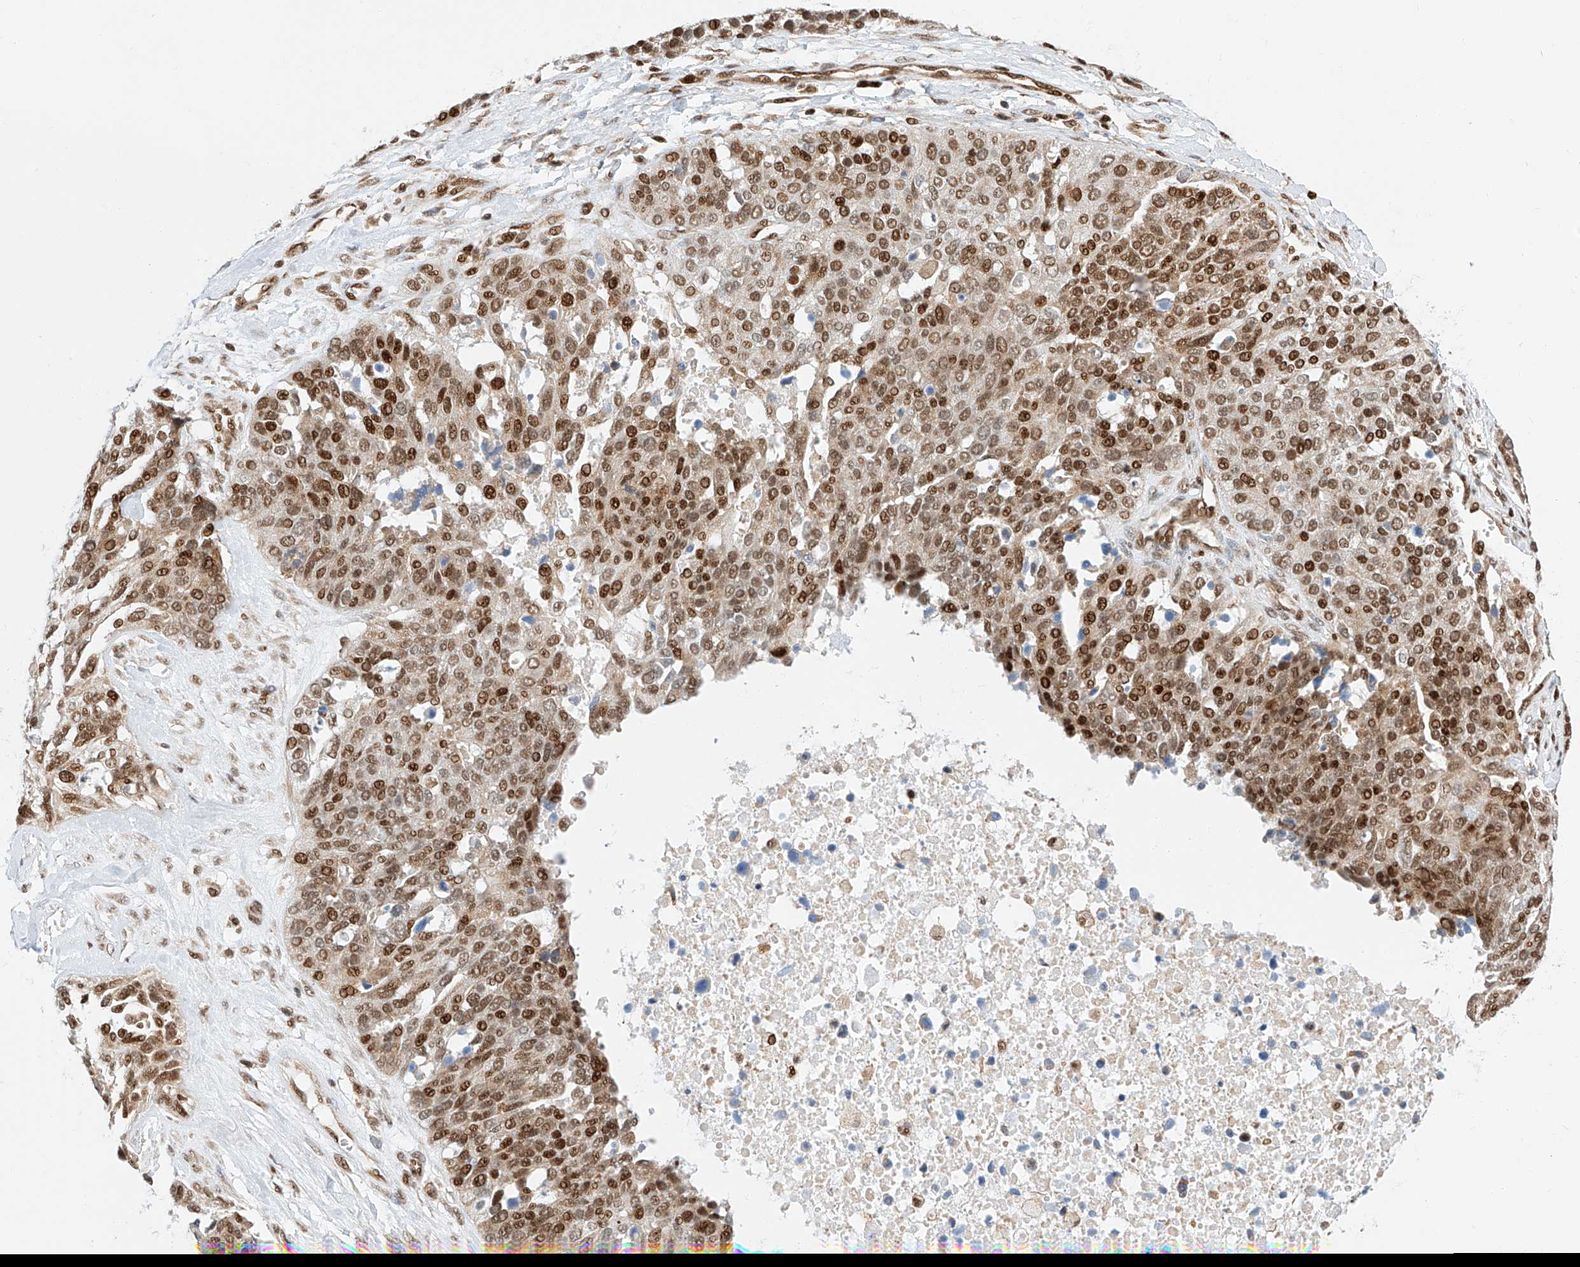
{"staining": {"intensity": "moderate", "quantity": ">75%", "location": "nuclear"}, "tissue": "ovarian cancer", "cell_type": "Tumor cells", "image_type": "cancer", "snomed": [{"axis": "morphology", "description": "Cystadenocarcinoma, serous, NOS"}, {"axis": "topography", "description": "Ovary"}], "caption": "The histopathology image shows a brown stain indicating the presence of a protein in the nuclear of tumor cells in ovarian cancer (serous cystadenocarcinoma). The staining is performed using DAB (3,3'-diaminobenzidine) brown chromogen to label protein expression. The nuclei are counter-stained blue using hematoxylin.", "gene": "HDAC9", "patient": {"sex": "female", "age": 44}}